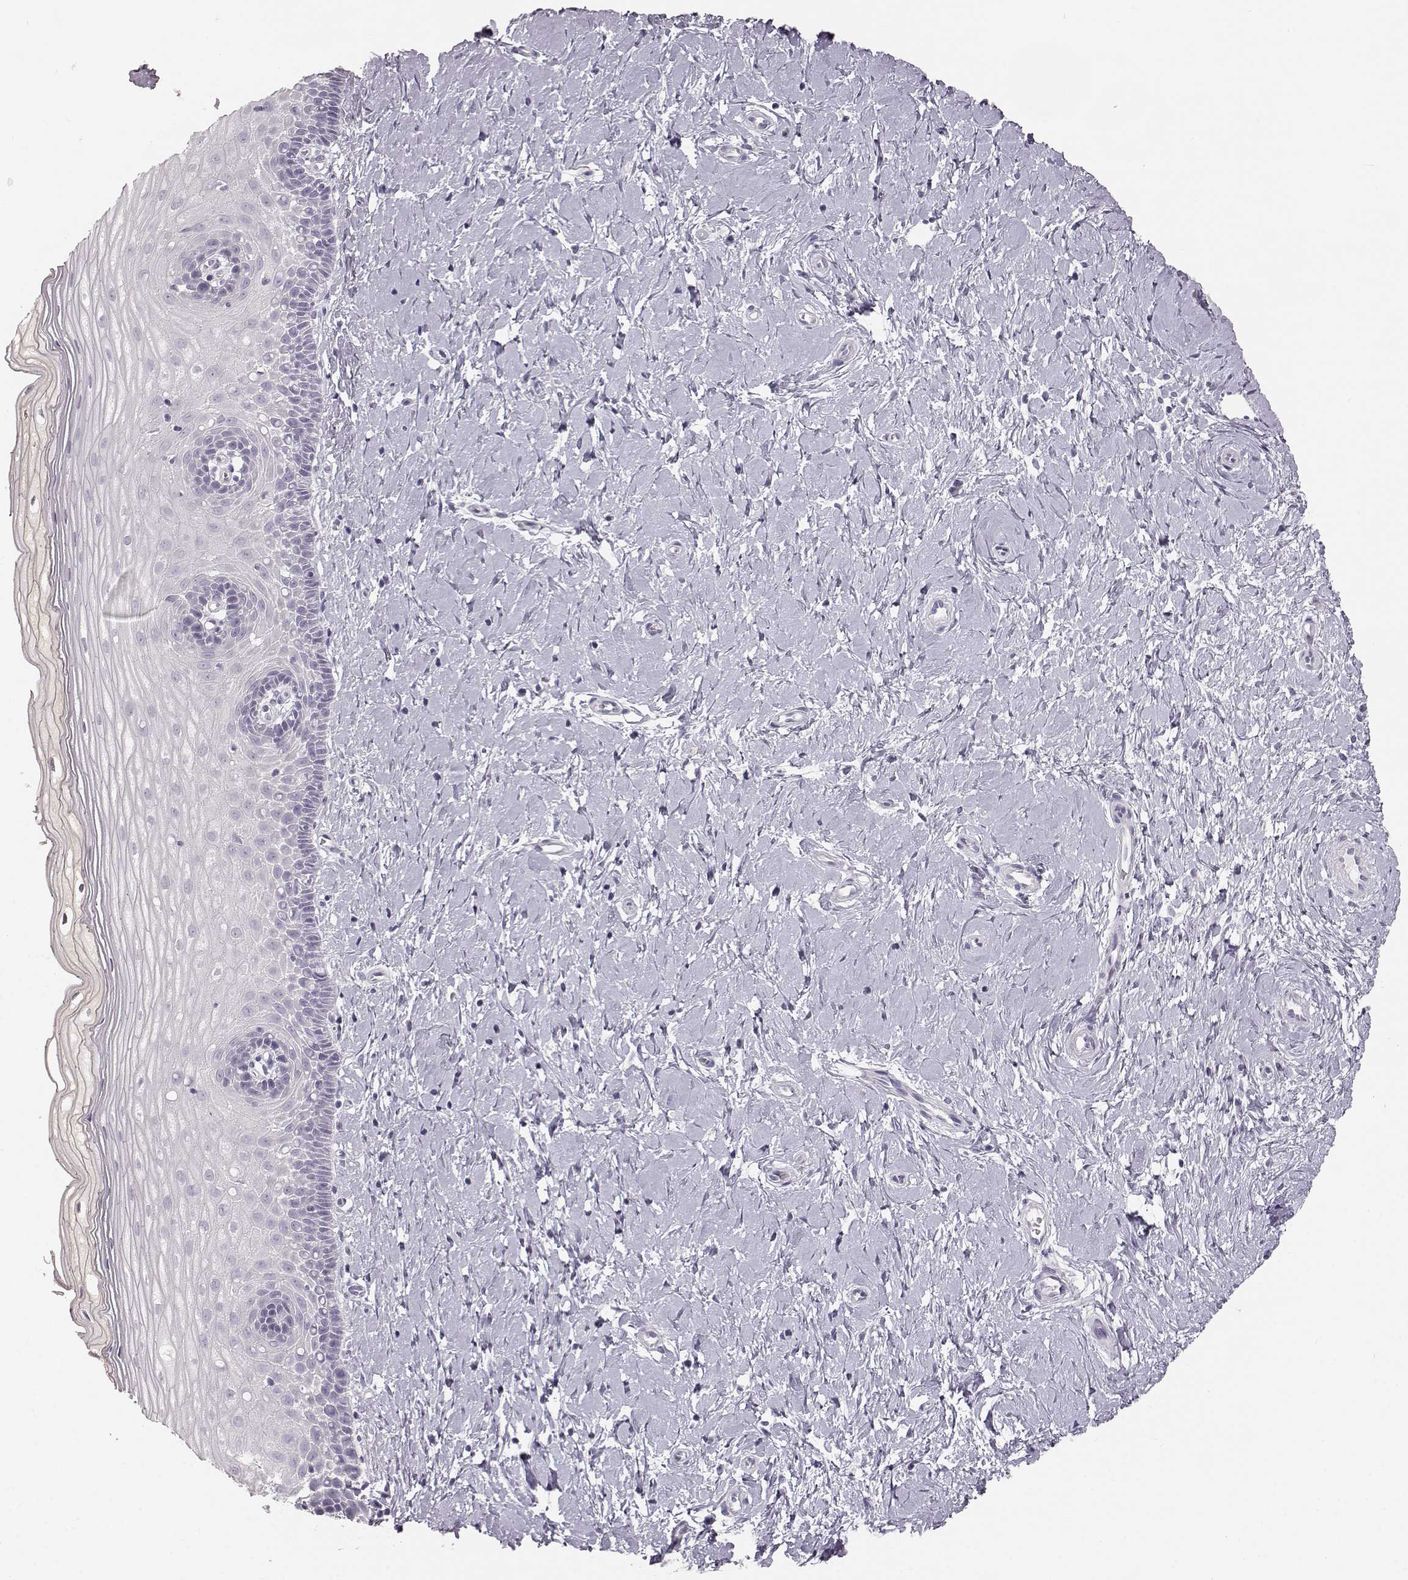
{"staining": {"intensity": "negative", "quantity": "none", "location": "none"}, "tissue": "cervix", "cell_type": "Glandular cells", "image_type": "normal", "snomed": [{"axis": "morphology", "description": "Normal tissue, NOS"}, {"axis": "topography", "description": "Cervix"}], "caption": "Immunohistochemistry of unremarkable cervix exhibits no staining in glandular cells.", "gene": "KRTAP16", "patient": {"sex": "female", "age": 37}}